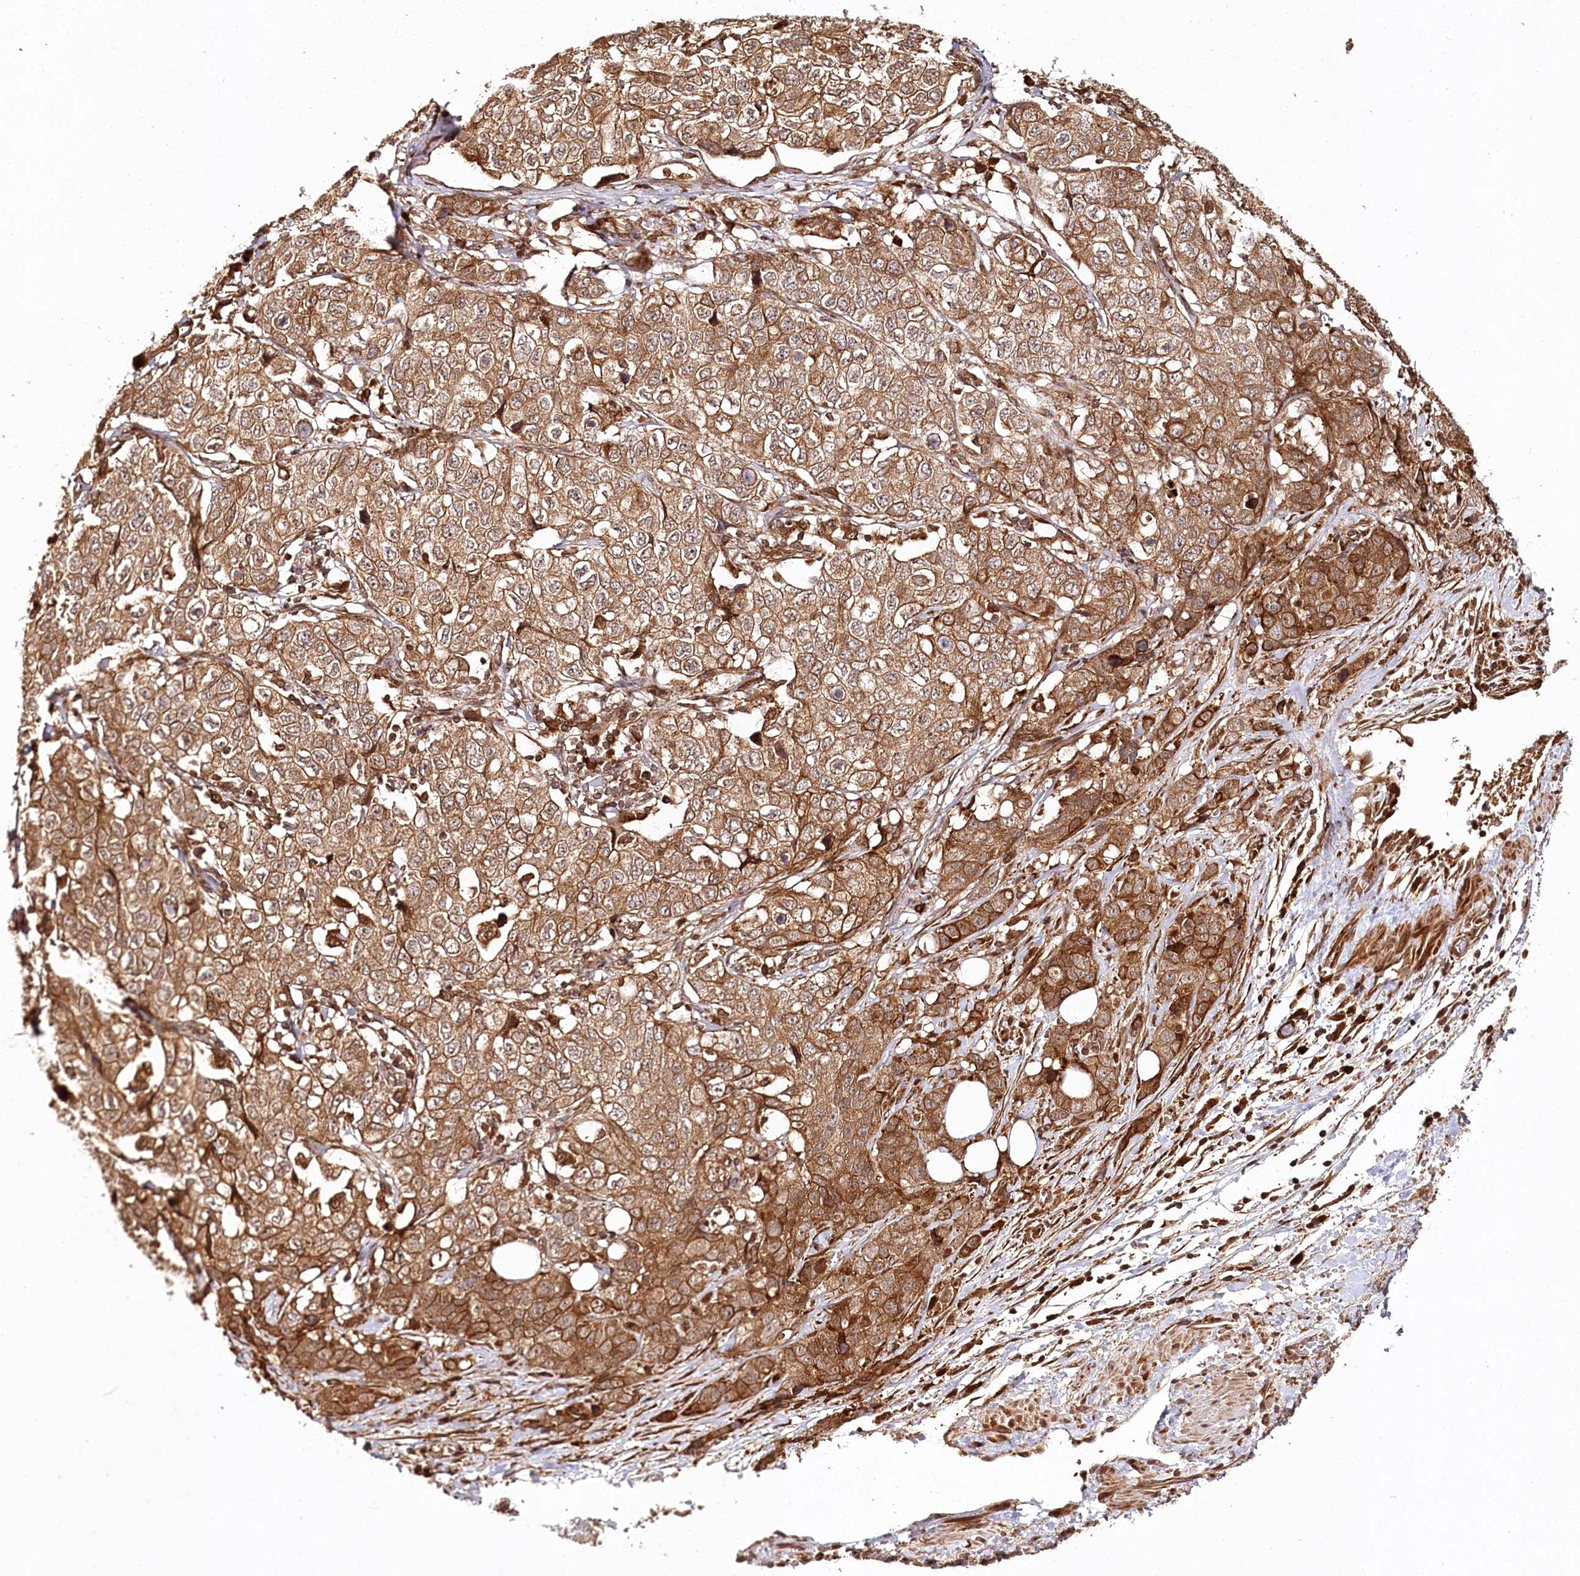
{"staining": {"intensity": "moderate", "quantity": ">75%", "location": "cytoplasmic/membranous"}, "tissue": "stomach cancer", "cell_type": "Tumor cells", "image_type": "cancer", "snomed": [{"axis": "morphology", "description": "Adenocarcinoma, NOS"}, {"axis": "topography", "description": "Stomach"}], "caption": "A brown stain highlights moderate cytoplasmic/membranous staining of a protein in stomach cancer (adenocarcinoma) tumor cells.", "gene": "ULK2", "patient": {"sex": "male", "age": 48}}